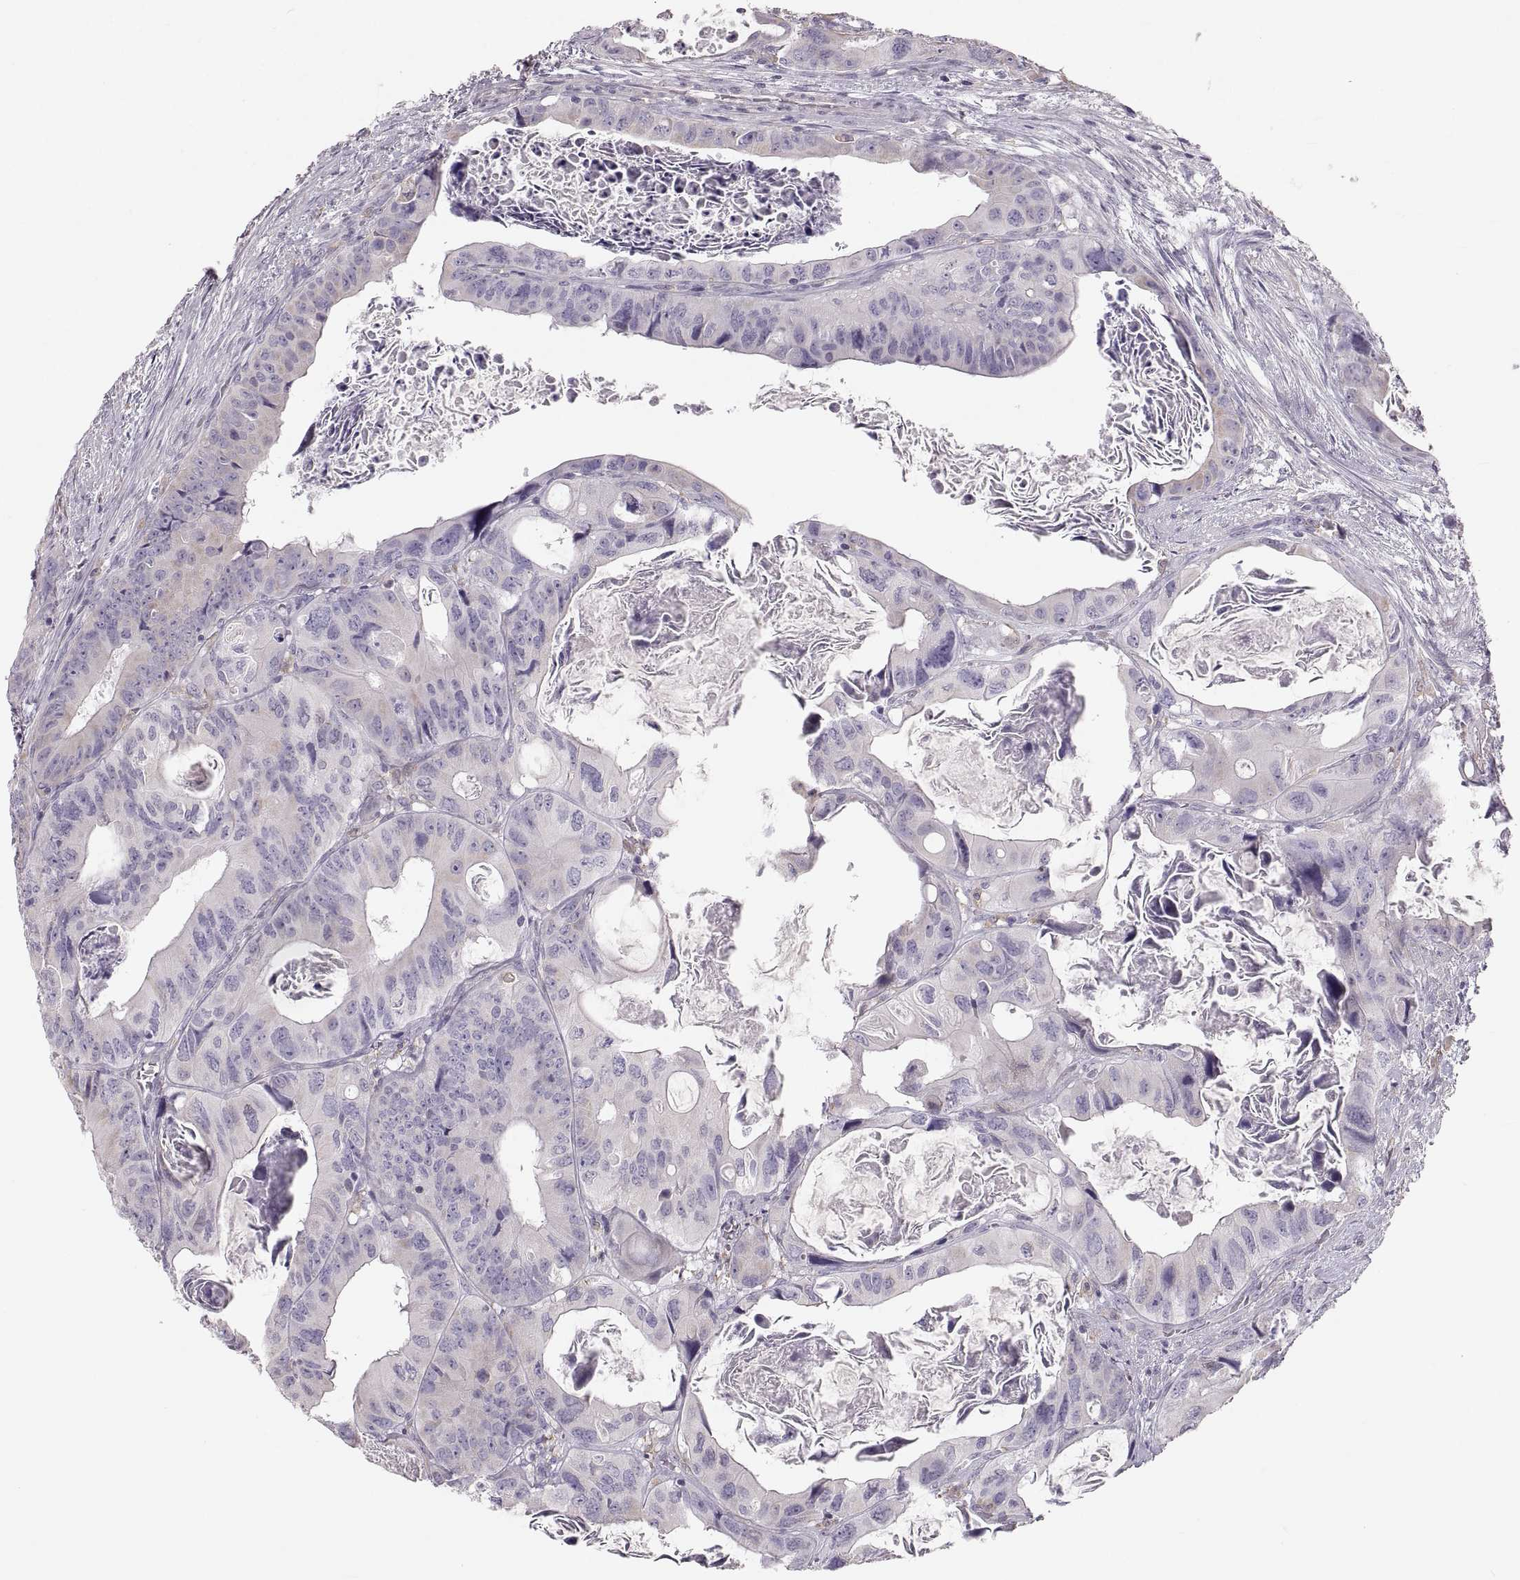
{"staining": {"intensity": "negative", "quantity": "none", "location": "none"}, "tissue": "colorectal cancer", "cell_type": "Tumor cells", "image_type": "cancer", "snomed": [{"axis": "morphology", "description": "Adenocarcinoma, NOS"}, {"axis": "topography", "description": "Rectum"}], "caption": "Colorectal cancer was stained to show a protein in brown. There is no significant staining in tumor cells.", "gene": "RUNDC3A", "patient": {"sex": "male", "age": 64}}